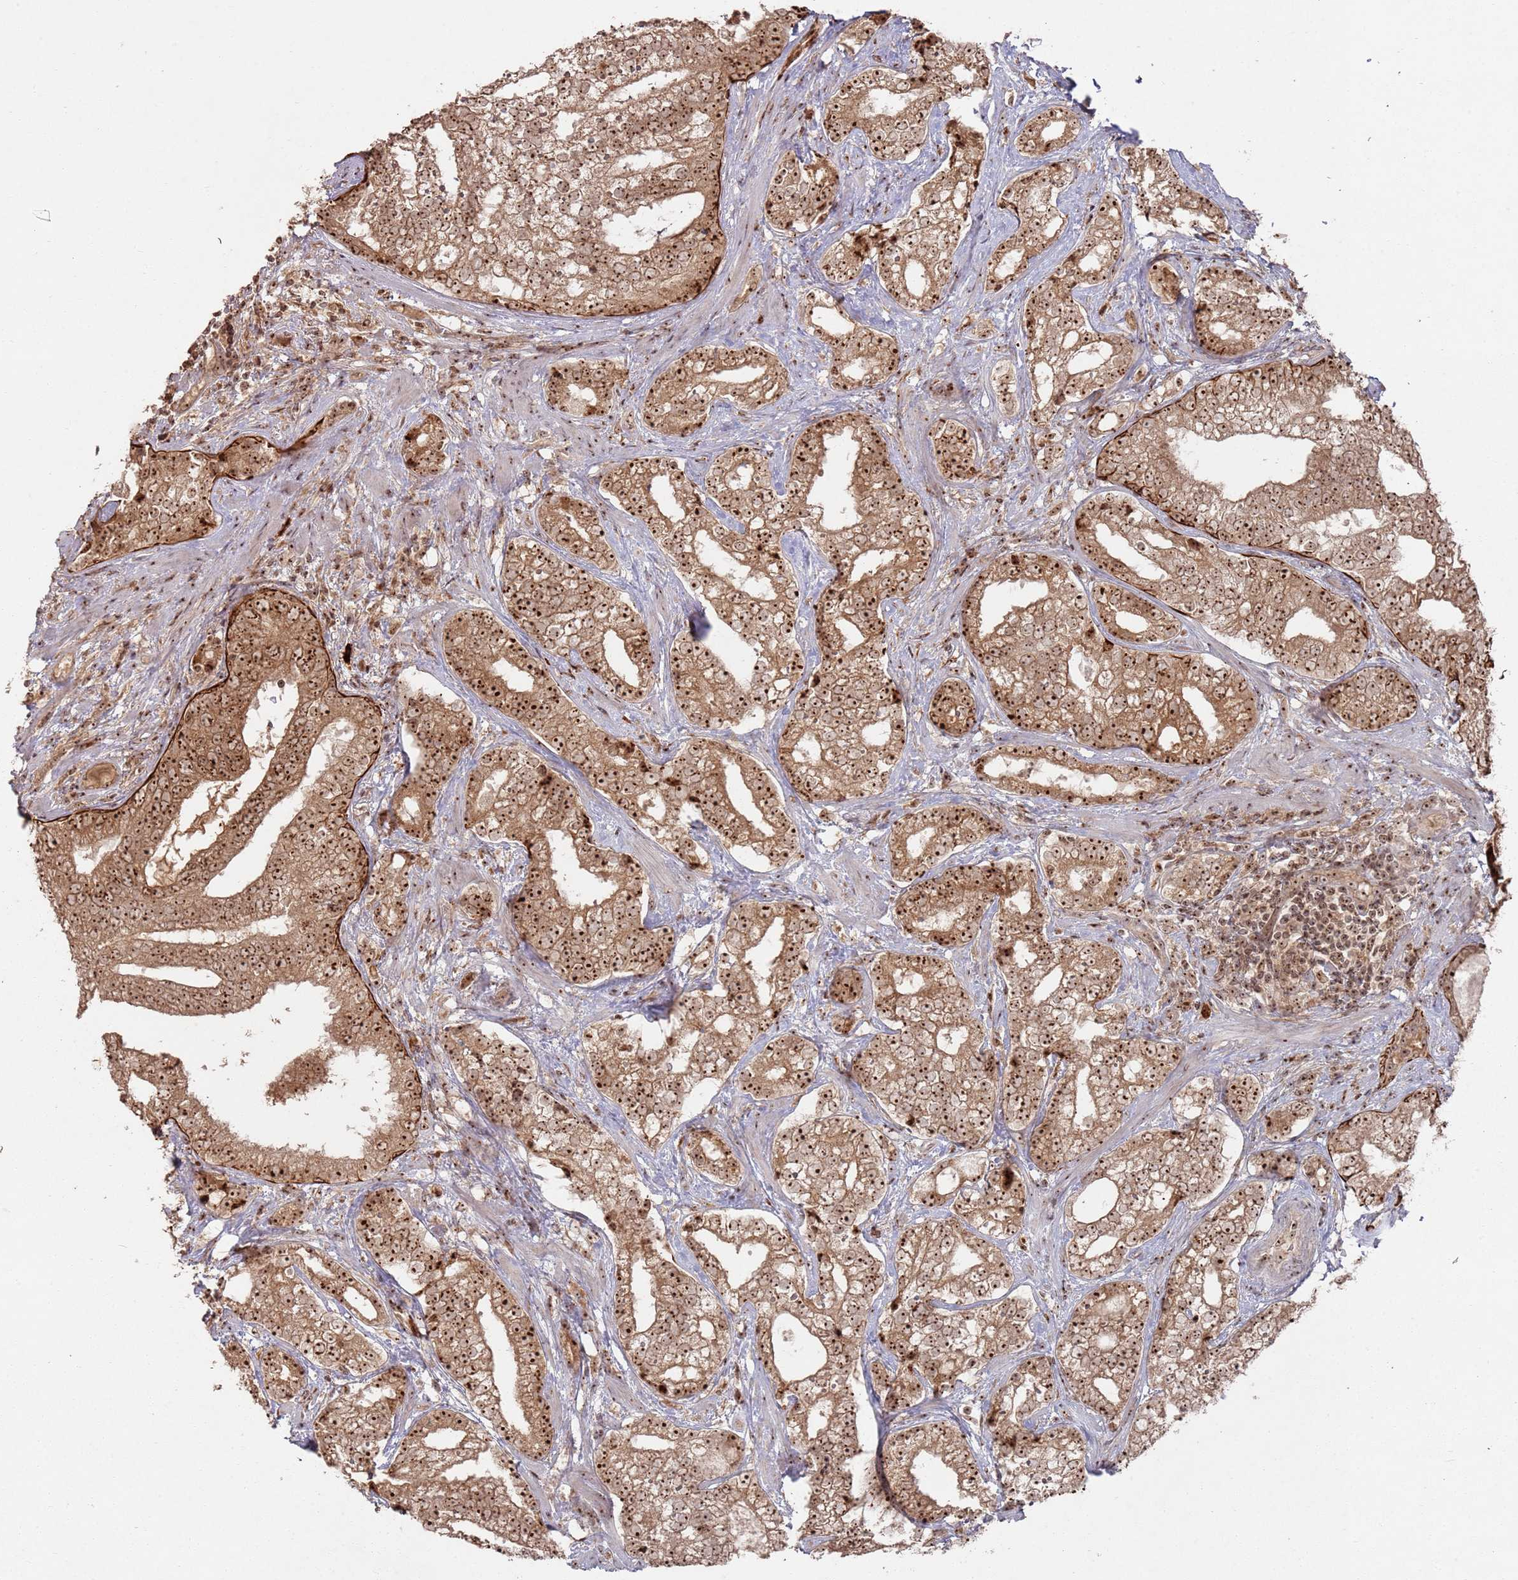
{"staining": {"intensity": "strong", "quantity": ">75%", "location": "nuclear"}, "tissue": "prostate cancer", "cell_type": "Tumor cells", "image_type": "cancer", "snomed": [{"axis": "morphology", "description": "Adenocarcinoma, High grade"}, {"axis": "topography", "description": "Prostate"}], "caption": "This image displays prostate cancer stained with IHC to label a protein in brown. The nuclear of tumor cells show strong positivity for the protein. Nuclei are counter-stained blue.", "gene": "UTP11", "patient": {"sex": "male", "age": 75}}